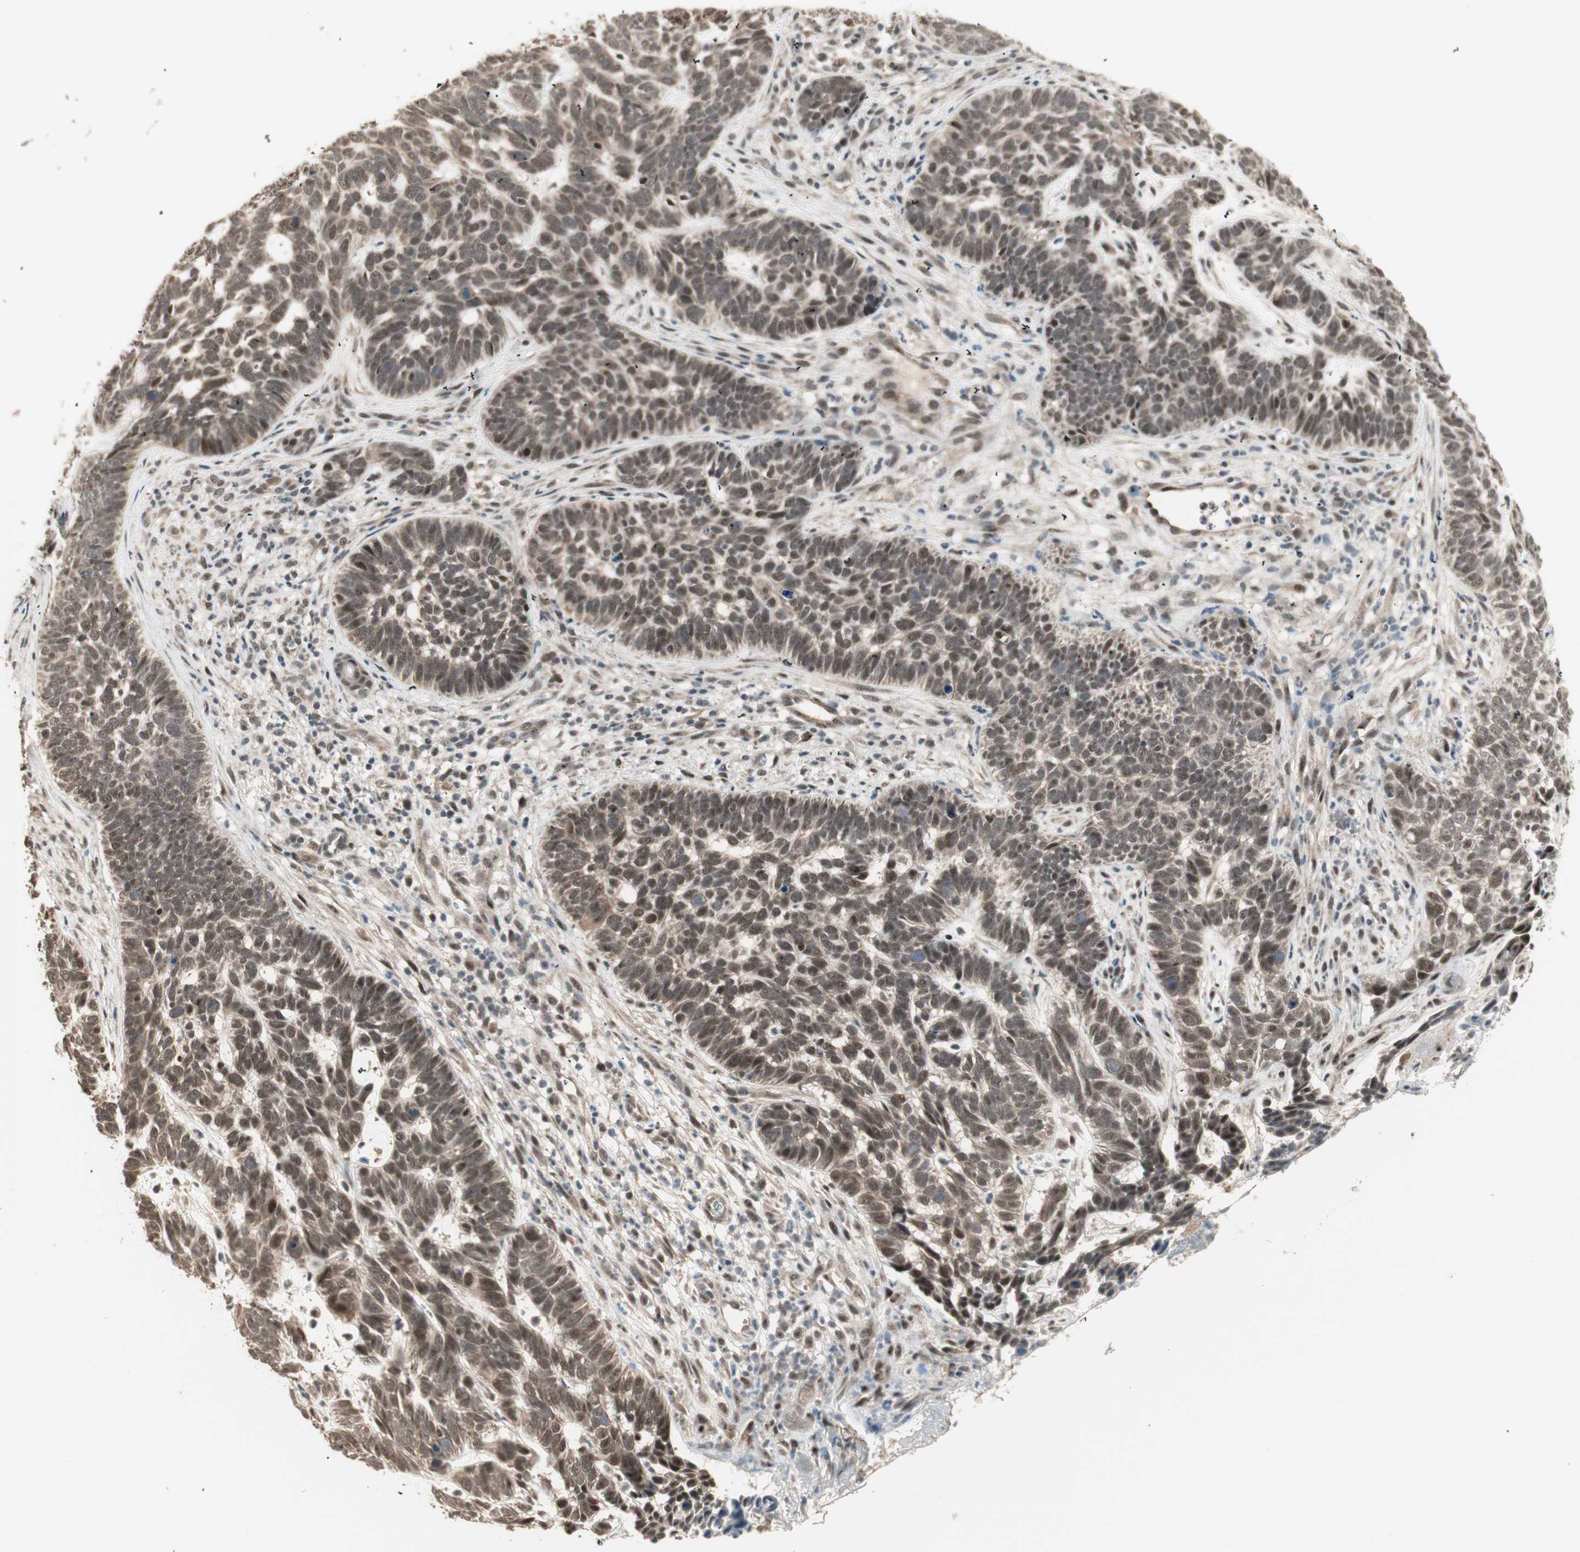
{"staining": {"intensity": "moderate", "quantity": ">75%", "location": "nuclear"}, "tissue": "skin cancer", "cell_type": "Tumor cells", "image_type": "cancer", "snomed": [{"axis": "morphology", "description": "Basal cell carcinoma"}, {"axis": "topography", "description": "Skin"}], "caption": "Skin cancer (basal cell carcinoma) stained with a brown dye displays moderate nuclear positive staining in about >75% of tumor cells.", "gene": "ZSCAN31", "patient": {"sex": "male", "age": 87}}